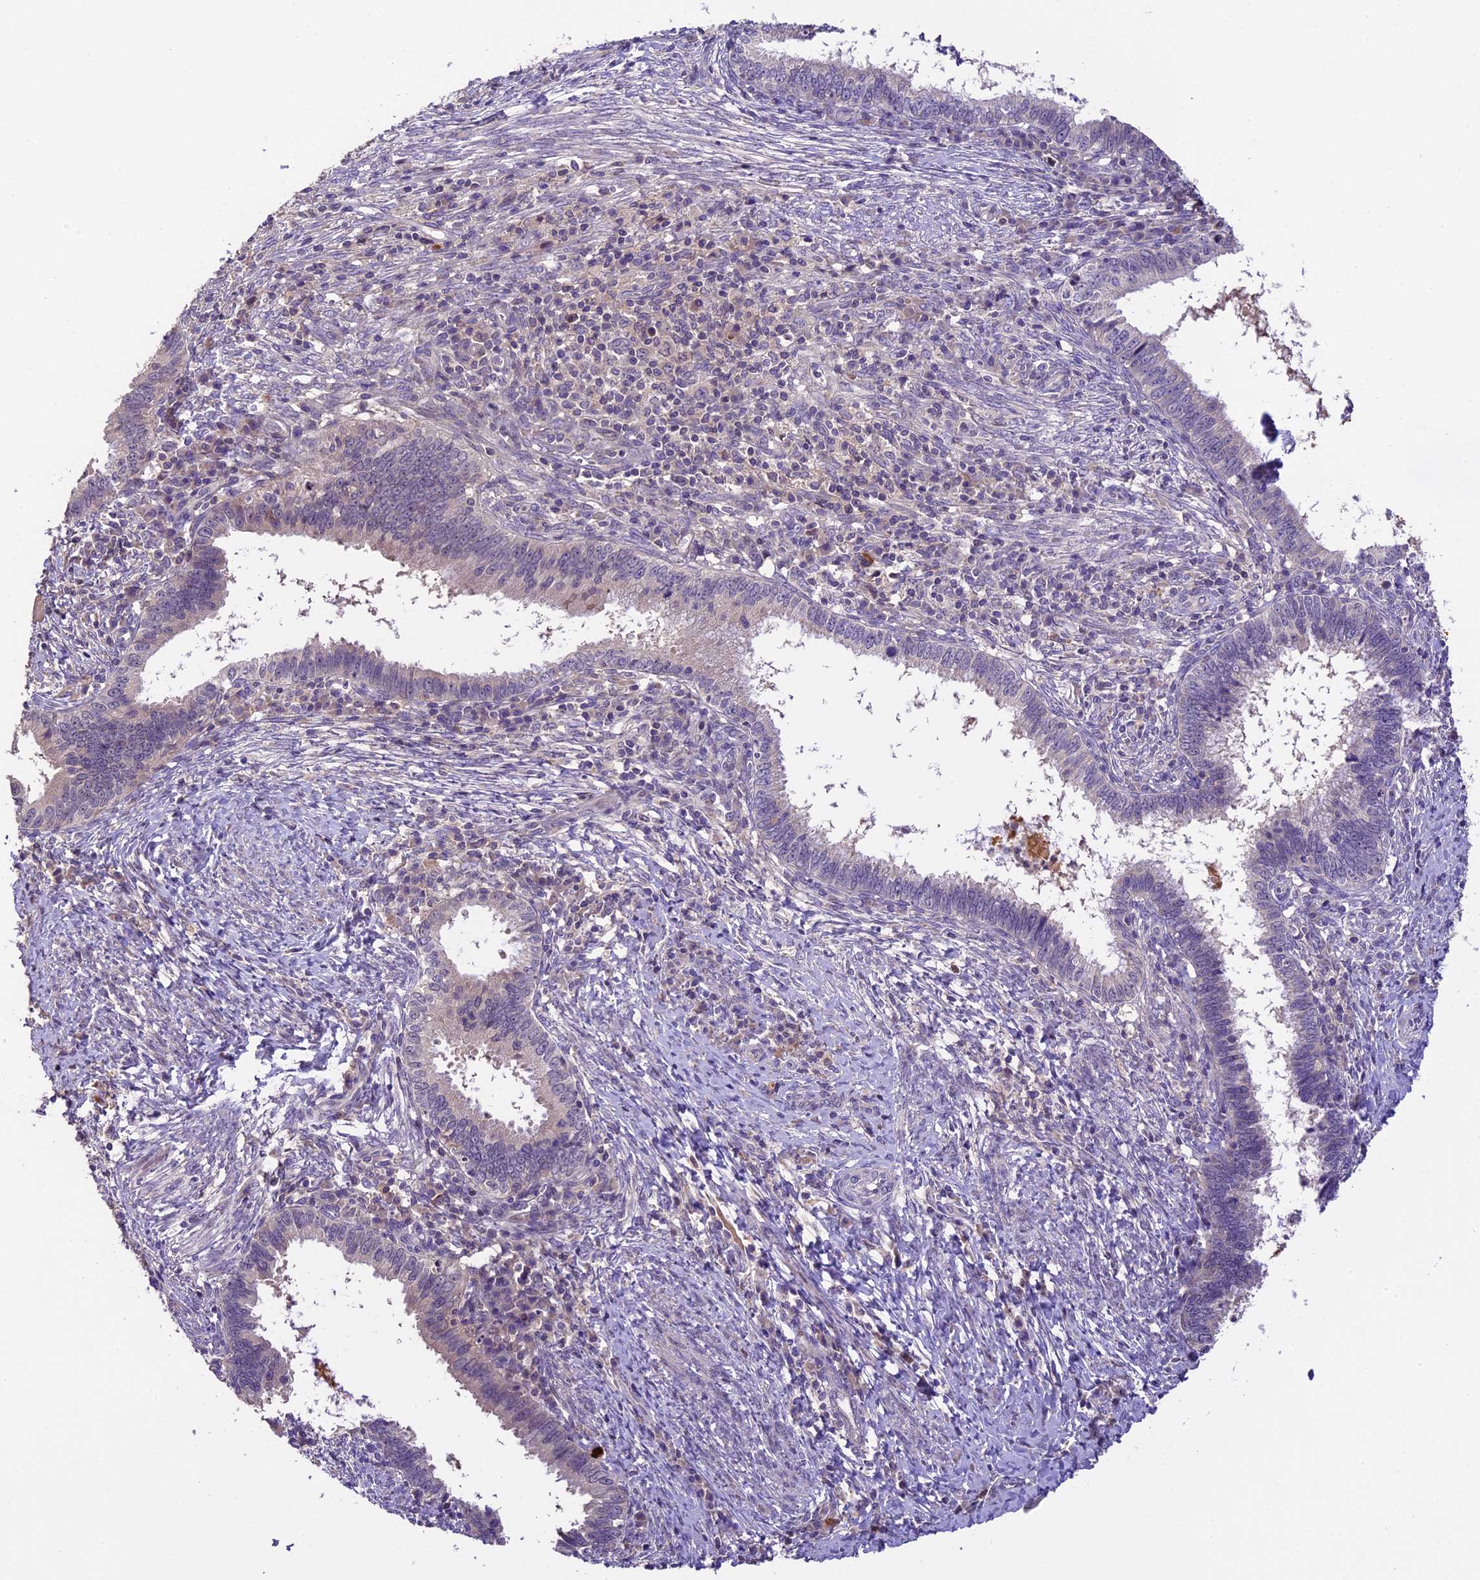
{"staining": {"intensity": "negative", "quantity": "none", "location": "none"}, "tissue": "cervical cancer", "cell_type": "Tumor cells", "image_type": "cancer", "snomed": [{"axis": "morphology", "description": "Adenocarcinoma, NOS"}, {"axis": "topography", "description": "Cervix"}], "caption": "Cervical cancer (adenocarcinoma) stained for a protein using immunohistochemistry demonstrates no positivity tumor cells.", "gene": "DGKH", "patient": {"sex": "female", "age": 36}}